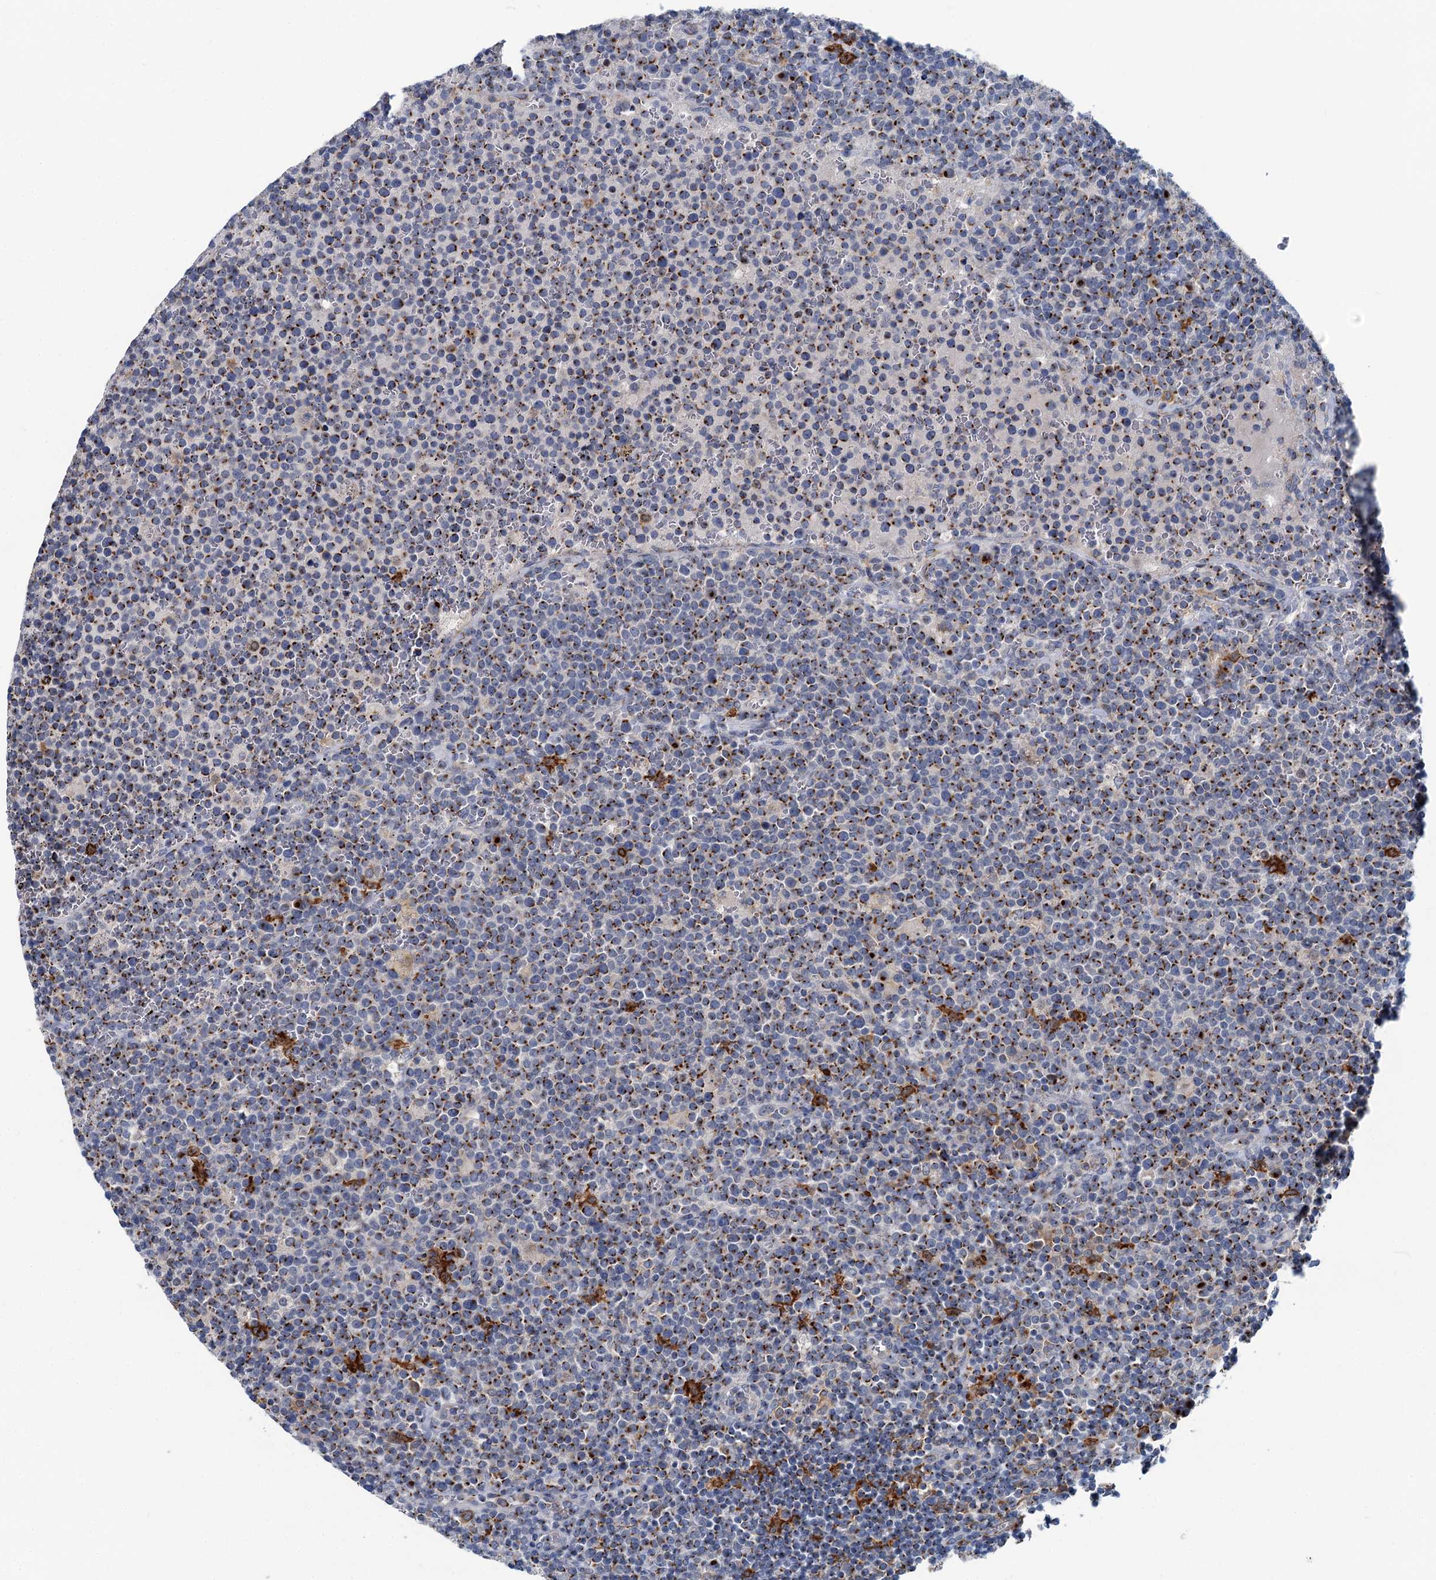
{"staining": {"intensity": "strong", "quantity": "25%-75%", "location": "cytoplasmic/membranous"}, "tissue": "lymphoma", "cell_type": "Tumor cells", "image_type": "cancer", "snomed": [{"axis": "morphology", "description": "Malignant lymphoma, non-Hodgkin's type, High grade"}, {"axis": "topography", "description": "Lymph node"}], "caption": "DAB (3,3'-diaminobenzidine) immunohistochemical staining of human malignant lymphoma, non-Hodgkin's type (high-grade) displays strong cytoplasmic/membranous protein positivity in about 25%-75% of tumor cells.", "gene": "BET1L", "patient": {"sex": "male", "age": 61}}